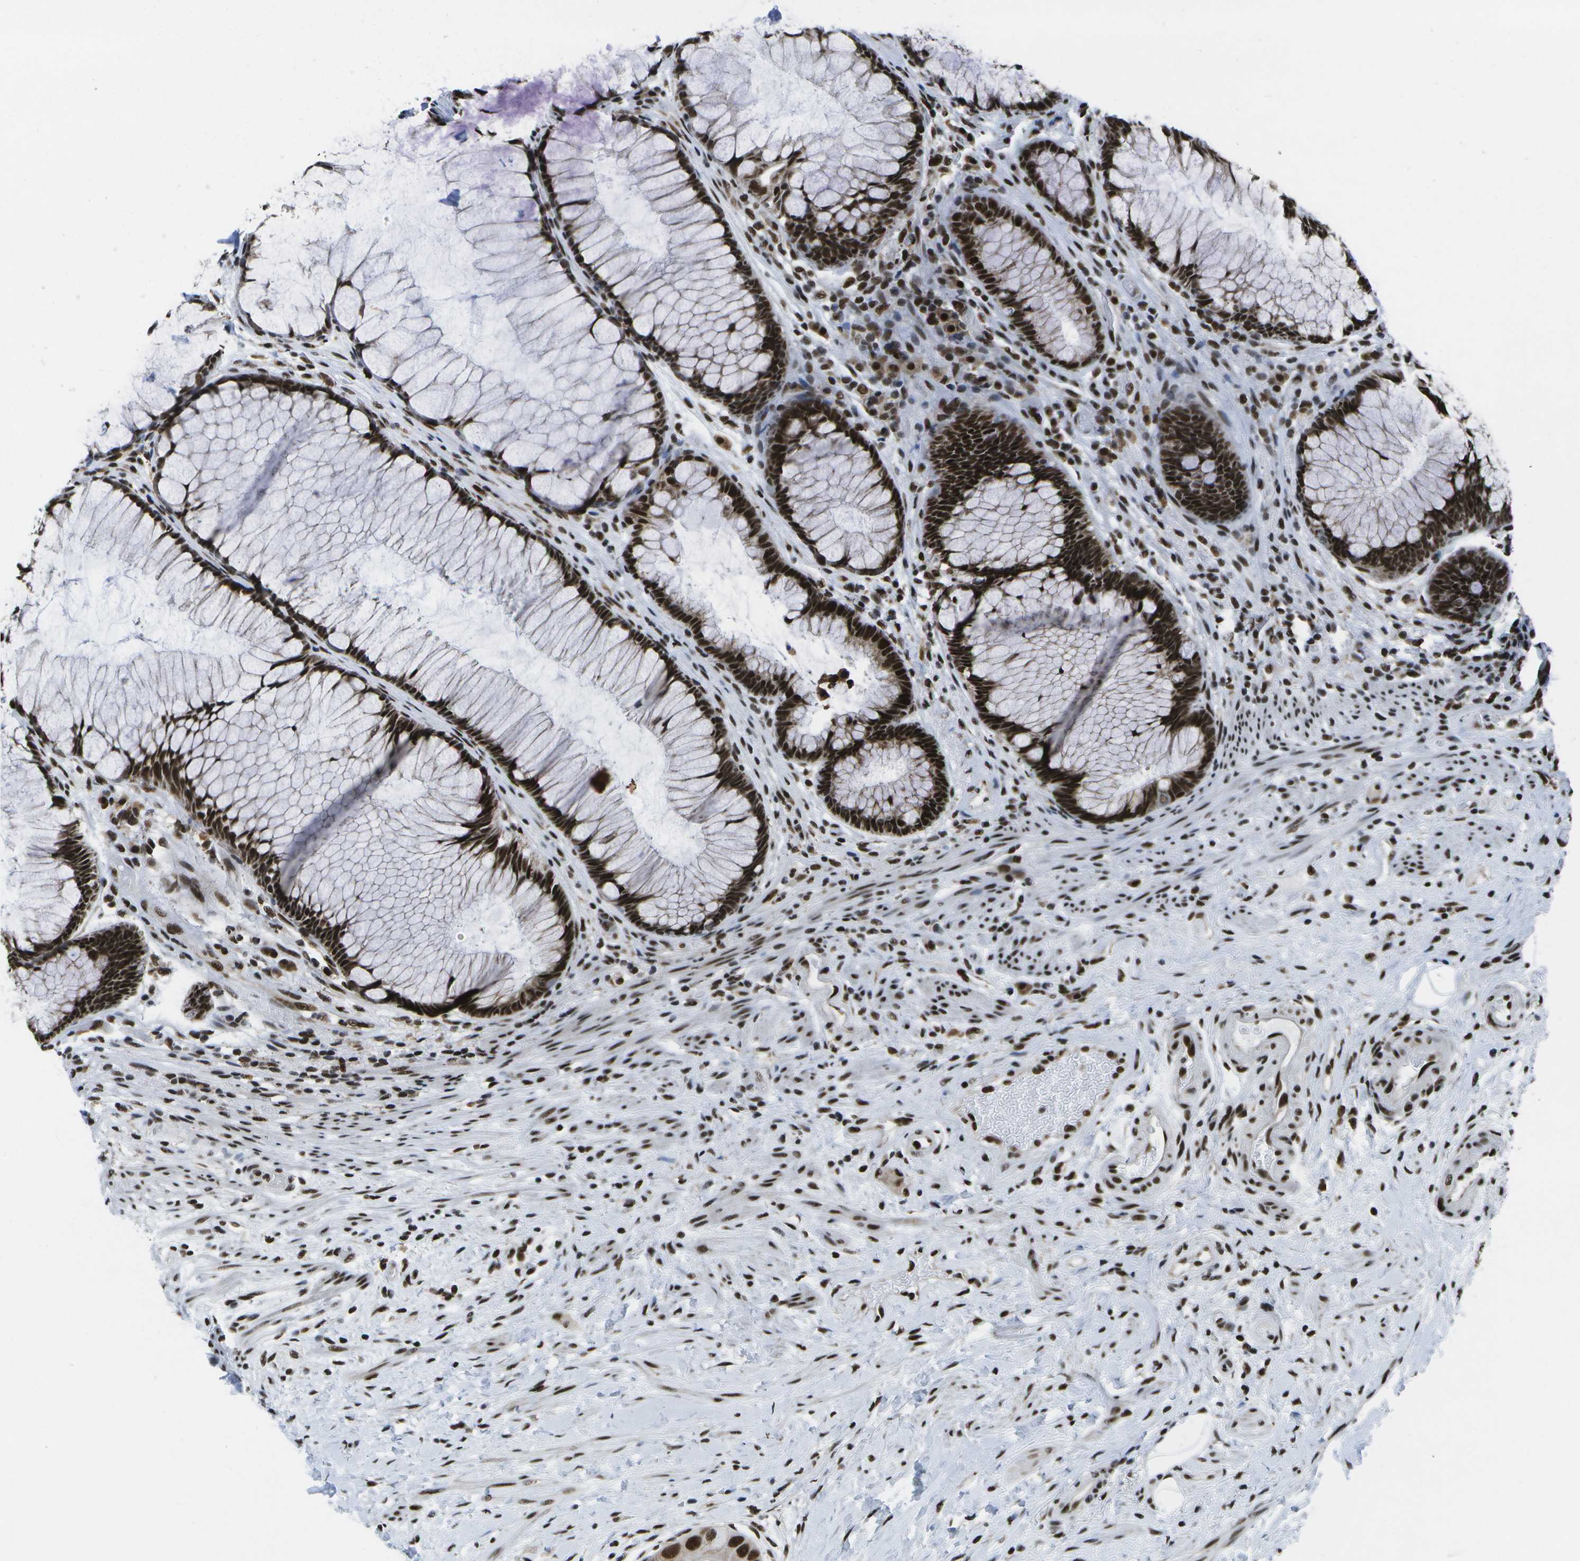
{"staining": {"intensity": "strong", "quantity": ">75%", "location": "nuclear"}, "tissue": "colorectal cancer", "cell_type": "Tumor cells", "image_type": "cancer", "snomed": [{"axis": "morphology", "description": "Adenocarcinoma, NOS"}, {"axis": "topography", "description": "Rectum"}], "caption": "Protein staining shows strong nuclear staining in about >75% of tumor cells in colorectal cancer (adenocarcinoma).", "gene": "NSRP1", "patient": {"sex": "male", "age": 51}}